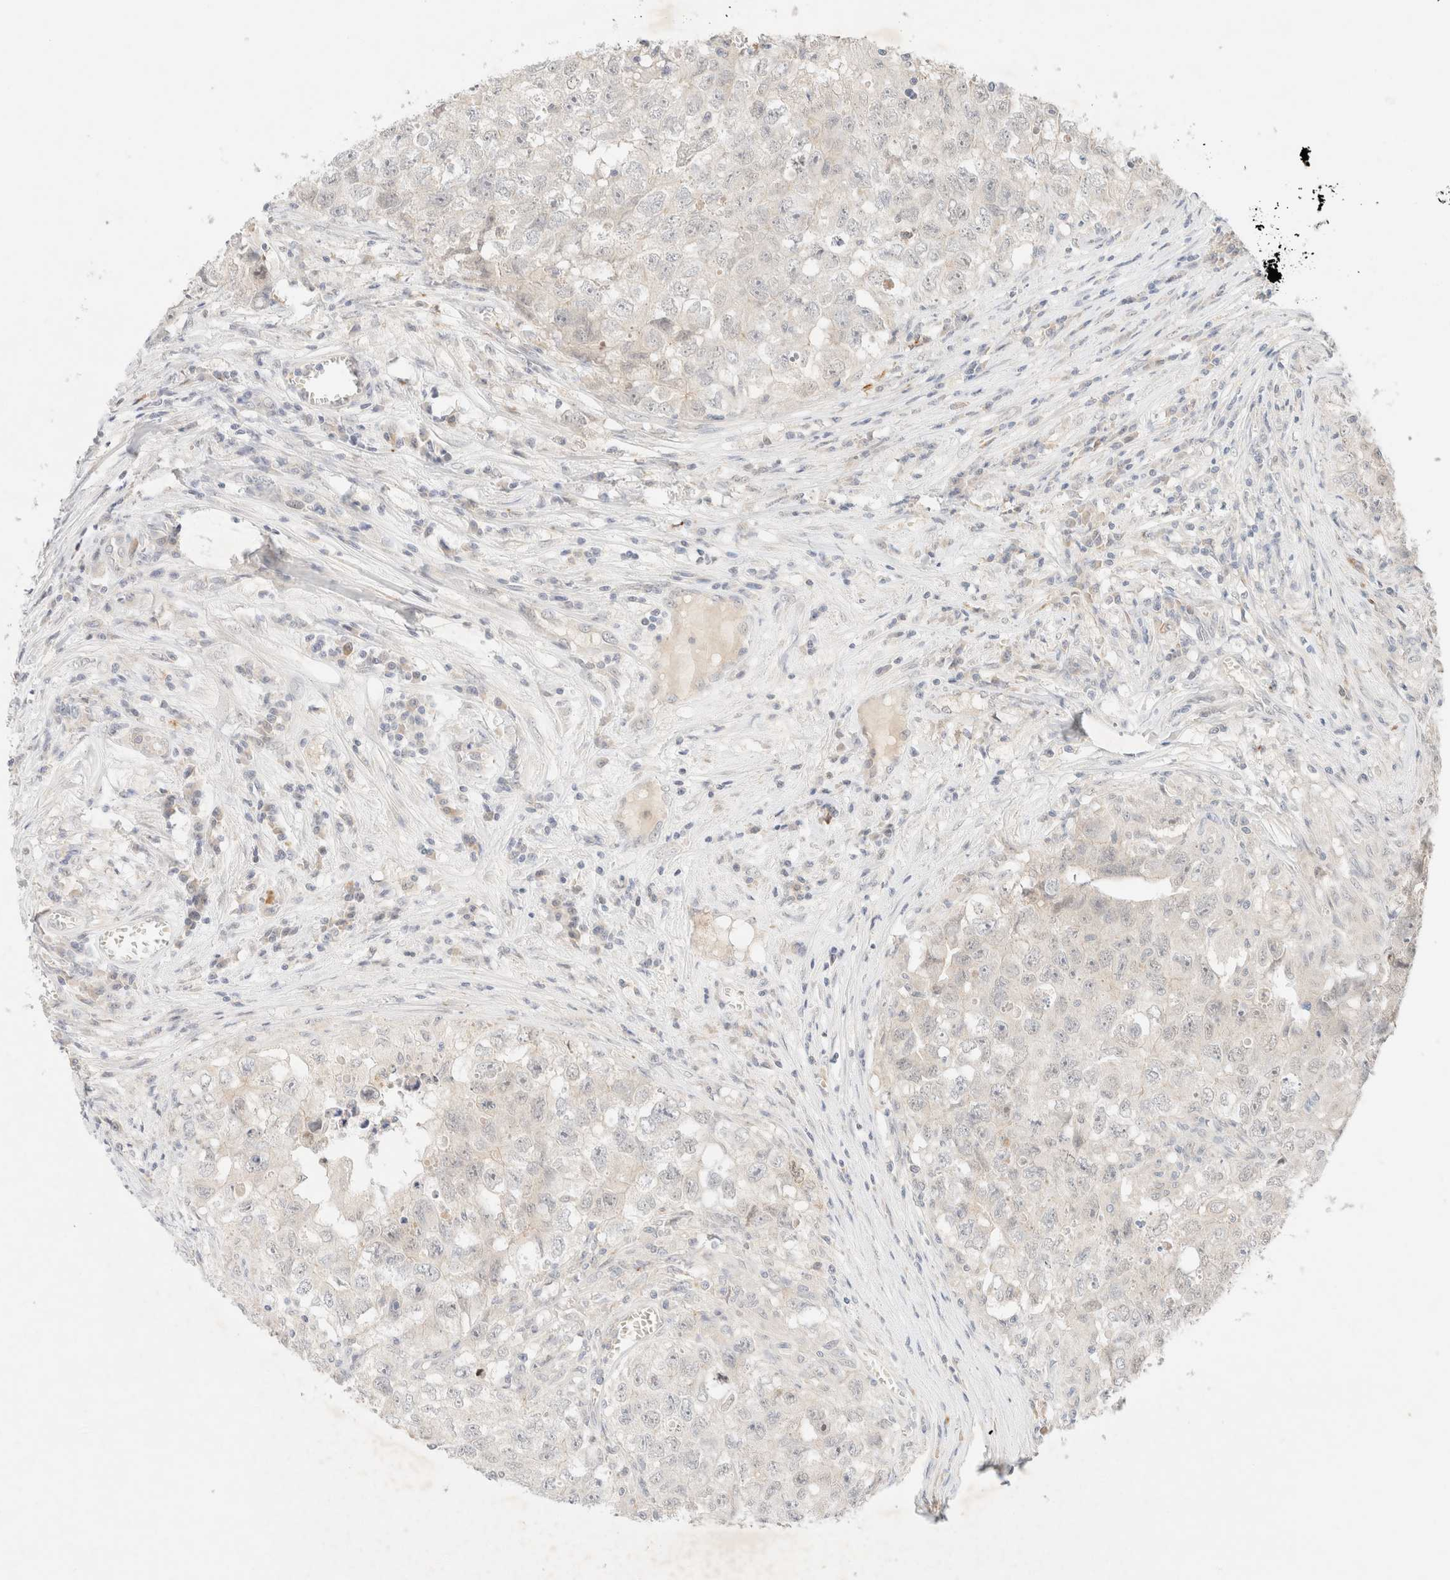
{"staining": {"intensity": "negative", "quantity": "none", "location": "none"}, "tissue": "testis cancer", "cell_type": "Tumor cells", "image_type": "cancer", "snomed": [{"axis": "morphology", "description": "Seminoma, NOS"}, {"axis": "morphology", "description": "Carcinoma, Embryonal, NOS"}, {"axis": "topography", "description": "Testis"}], "caption": "Tumor cells are negative for protein expression in human testis embryonal carcinoma. The staining was performed using DAB (3,3'-diaminobenzidine) to visualize the protein expression in brown, while the nuclei were stained in blue with hematoxylin (Magnification: 20x).", "gene": "SGSM2", "patient": {"sex": "male", "age": 43}}